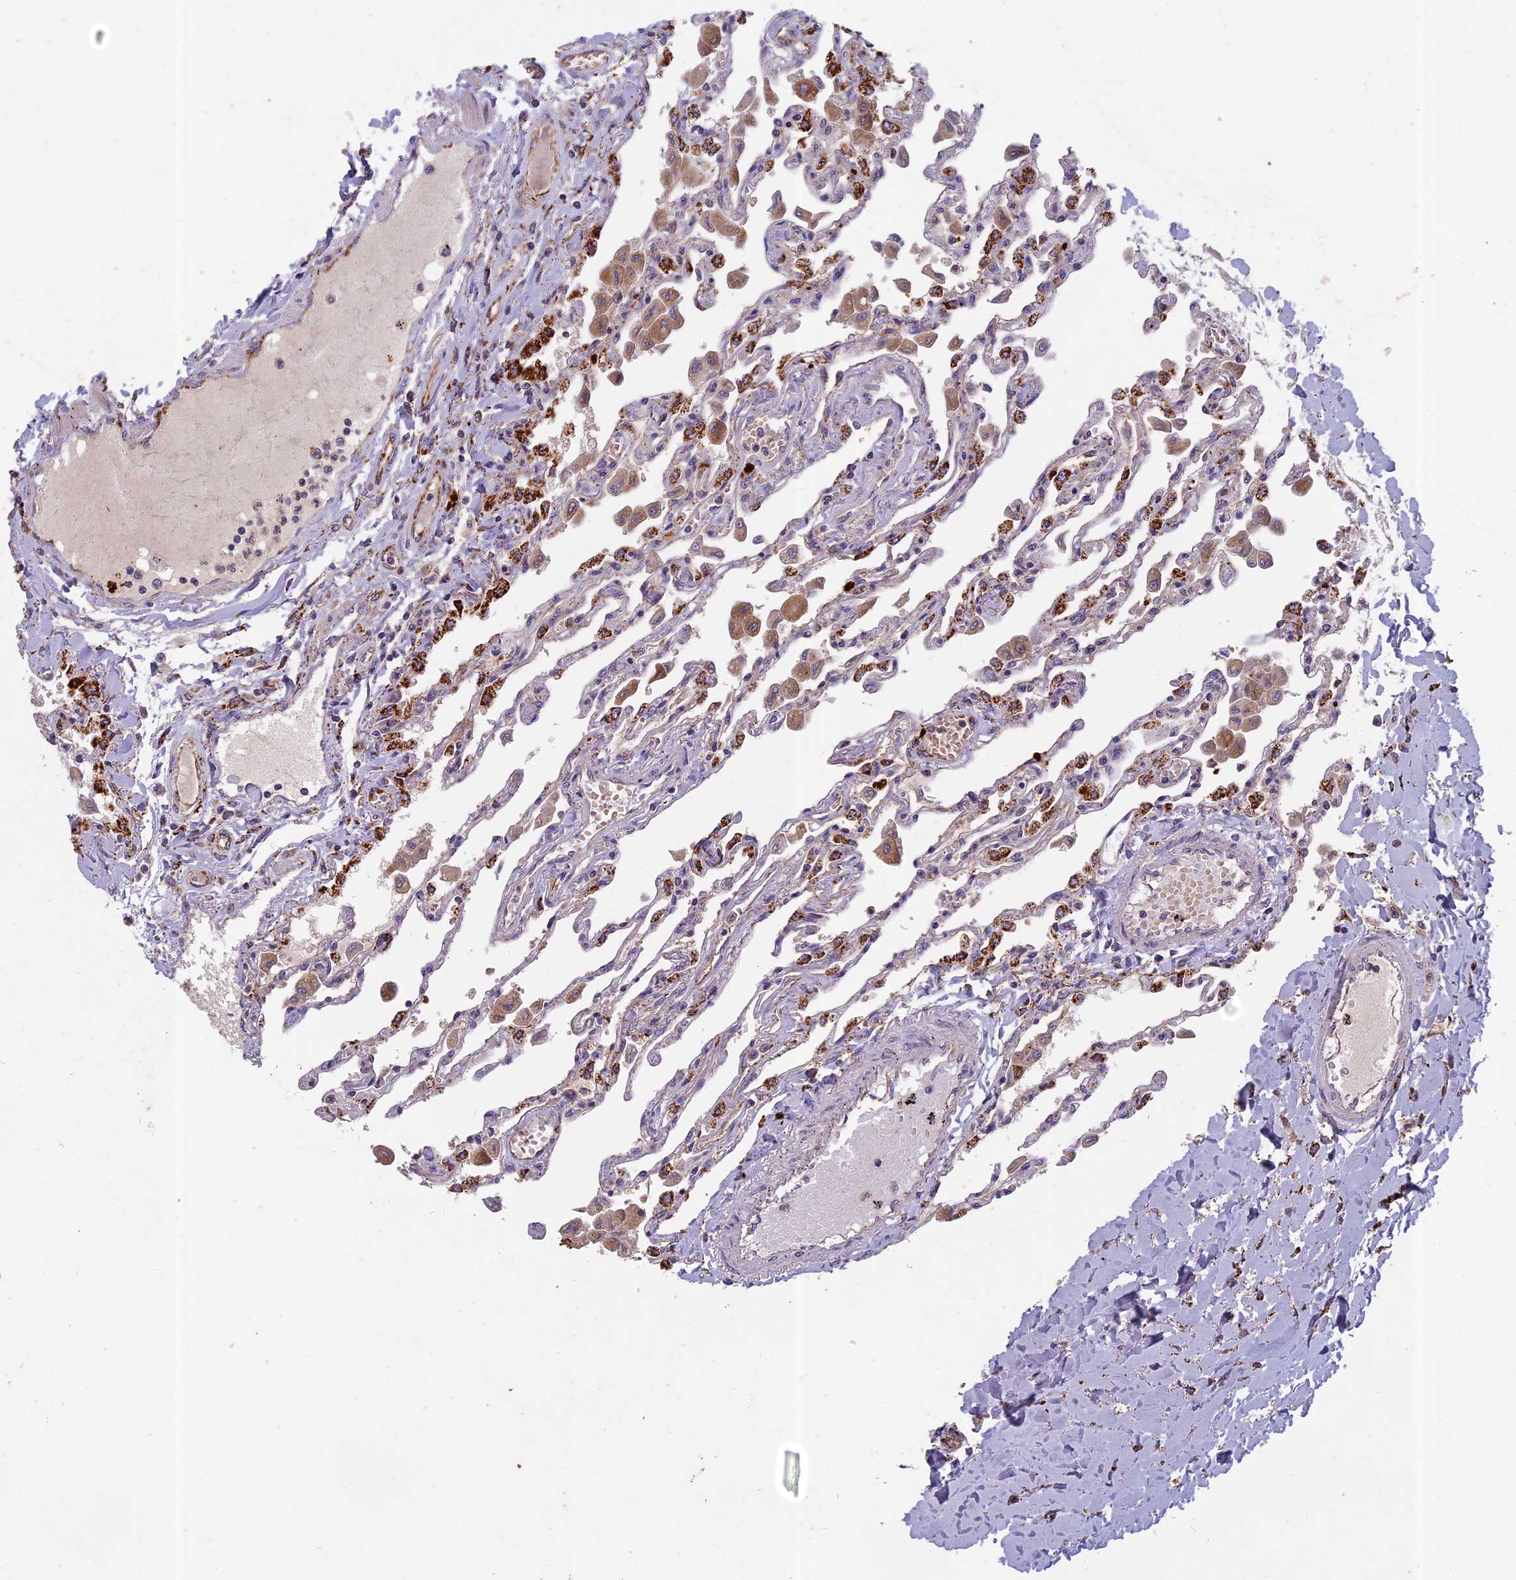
{"staining": {"intensity": "strong", "quantity": "25%-75%", "location": "cytoplasmic/membranous"}, "tissue": "lung", "cell_type": "Alveolar cells", "image_type": "normal", "snomed": [{"axis": "morphology", "description": "Normal tissue, NOS"}, {"axis": "topography", "description": "Bronchus"}, {"axis": "topography", "description": "Lung"}], "caption": "A histopathology image of lung stained for a protein demonstrates strong cytoplasmic/membranous brown staining in alveolar cells. (IHC, brightfield microscopy, high magnification).", "gene": "SEMA7A", "patient": {"sex": "female", "age": 49}}